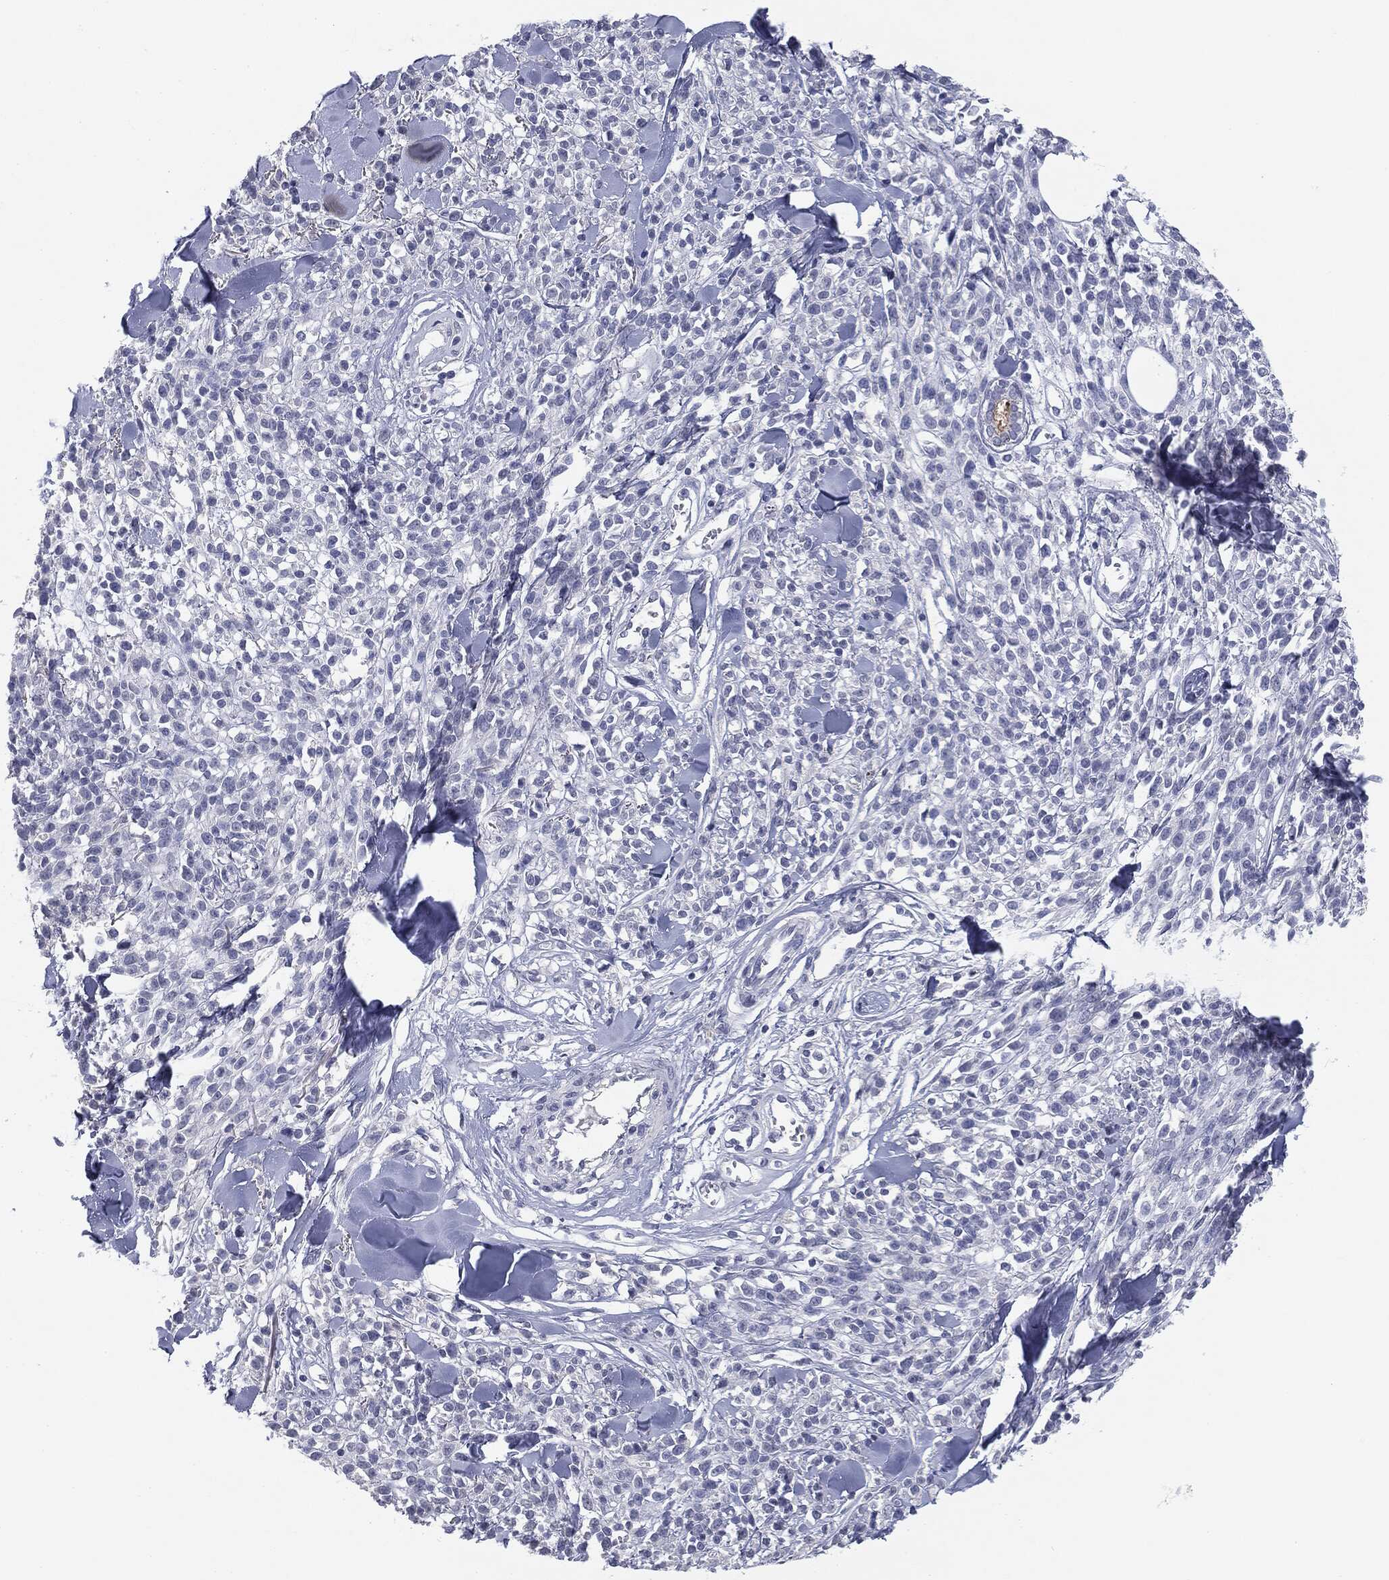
{"staining": {"intensity": "negative", "quantity": "none", "location": "none"}, "tissue": "melanoma", "cell_type": "Tumor cells", "image_type": "cancer", "snomed": [{"axis": "morphology", "description": "Malignant melanoma, NOS"}, {"axis": "topography", "description": "Skin"}, {"axis": "topography", "description": "Skin of trunk"}], "caption": "Immunohistochemical staining of melanoma demonstrates no significant staining in tumor cells.", "gene": "MUC1", "patient": {"sex": "male", "age": 74}}